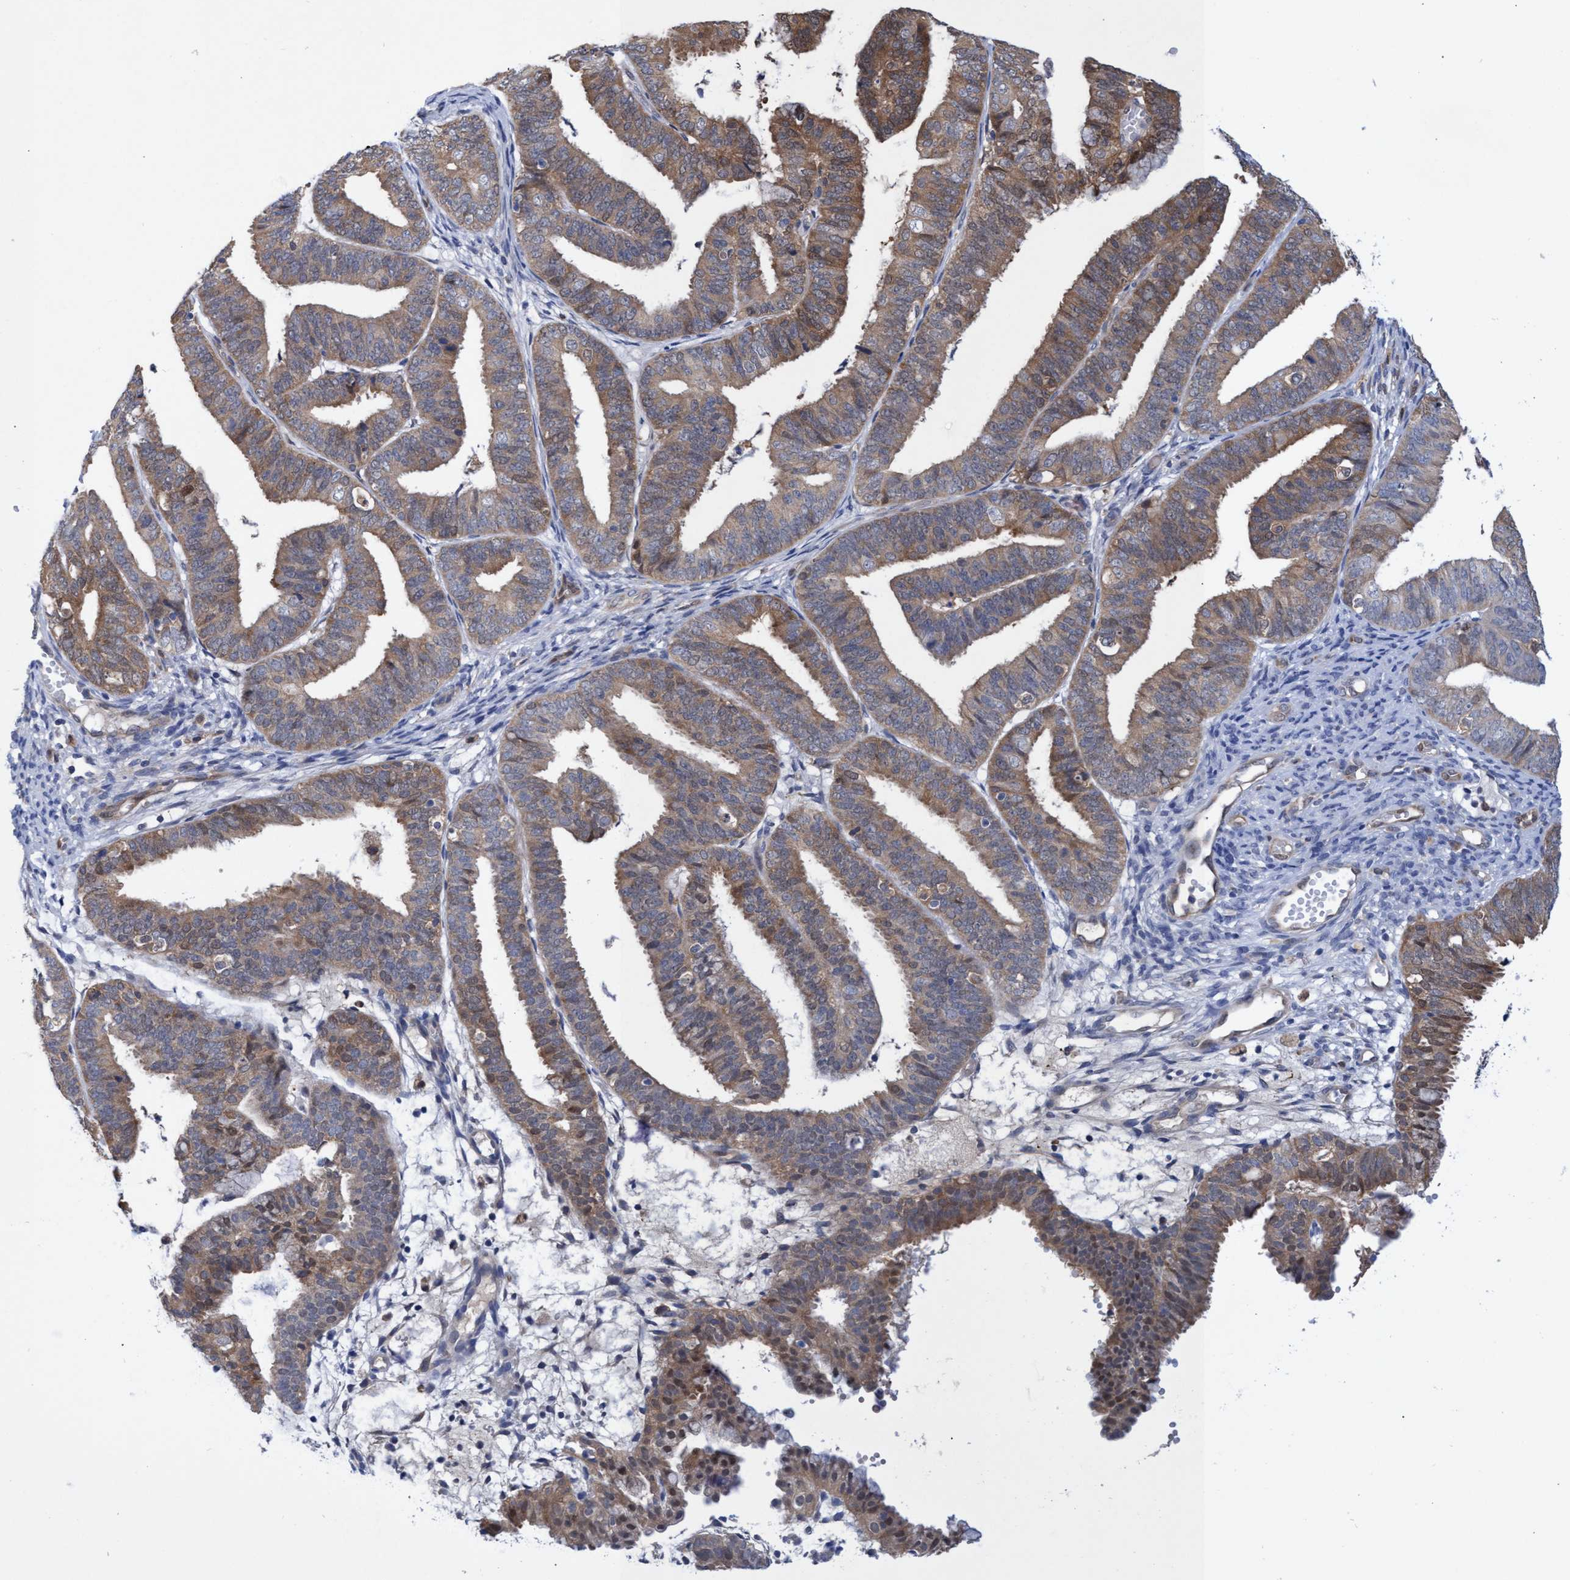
{"staining": {"intensity": "moderate", "quantity": ">75%", "location": "cytoplasmic/membranous"}, "tissue": "endometrial cancer", "cell_type": "Tumor cells", "image_type": "cancer", "snomed": [{"axis": "morphology", "description": "Adenocarcinoma, NOS"}, {"axis": "topography", "description": "Endometrium"}], "caption": "Human endometrial adenocarcinoma stained for a protein (brown) shows moderate cytoplasmic/membranous positive expression in about >75% of tumor cells.", "gene": "PNPO", "patient": {"sex": "female", "age": 63}}